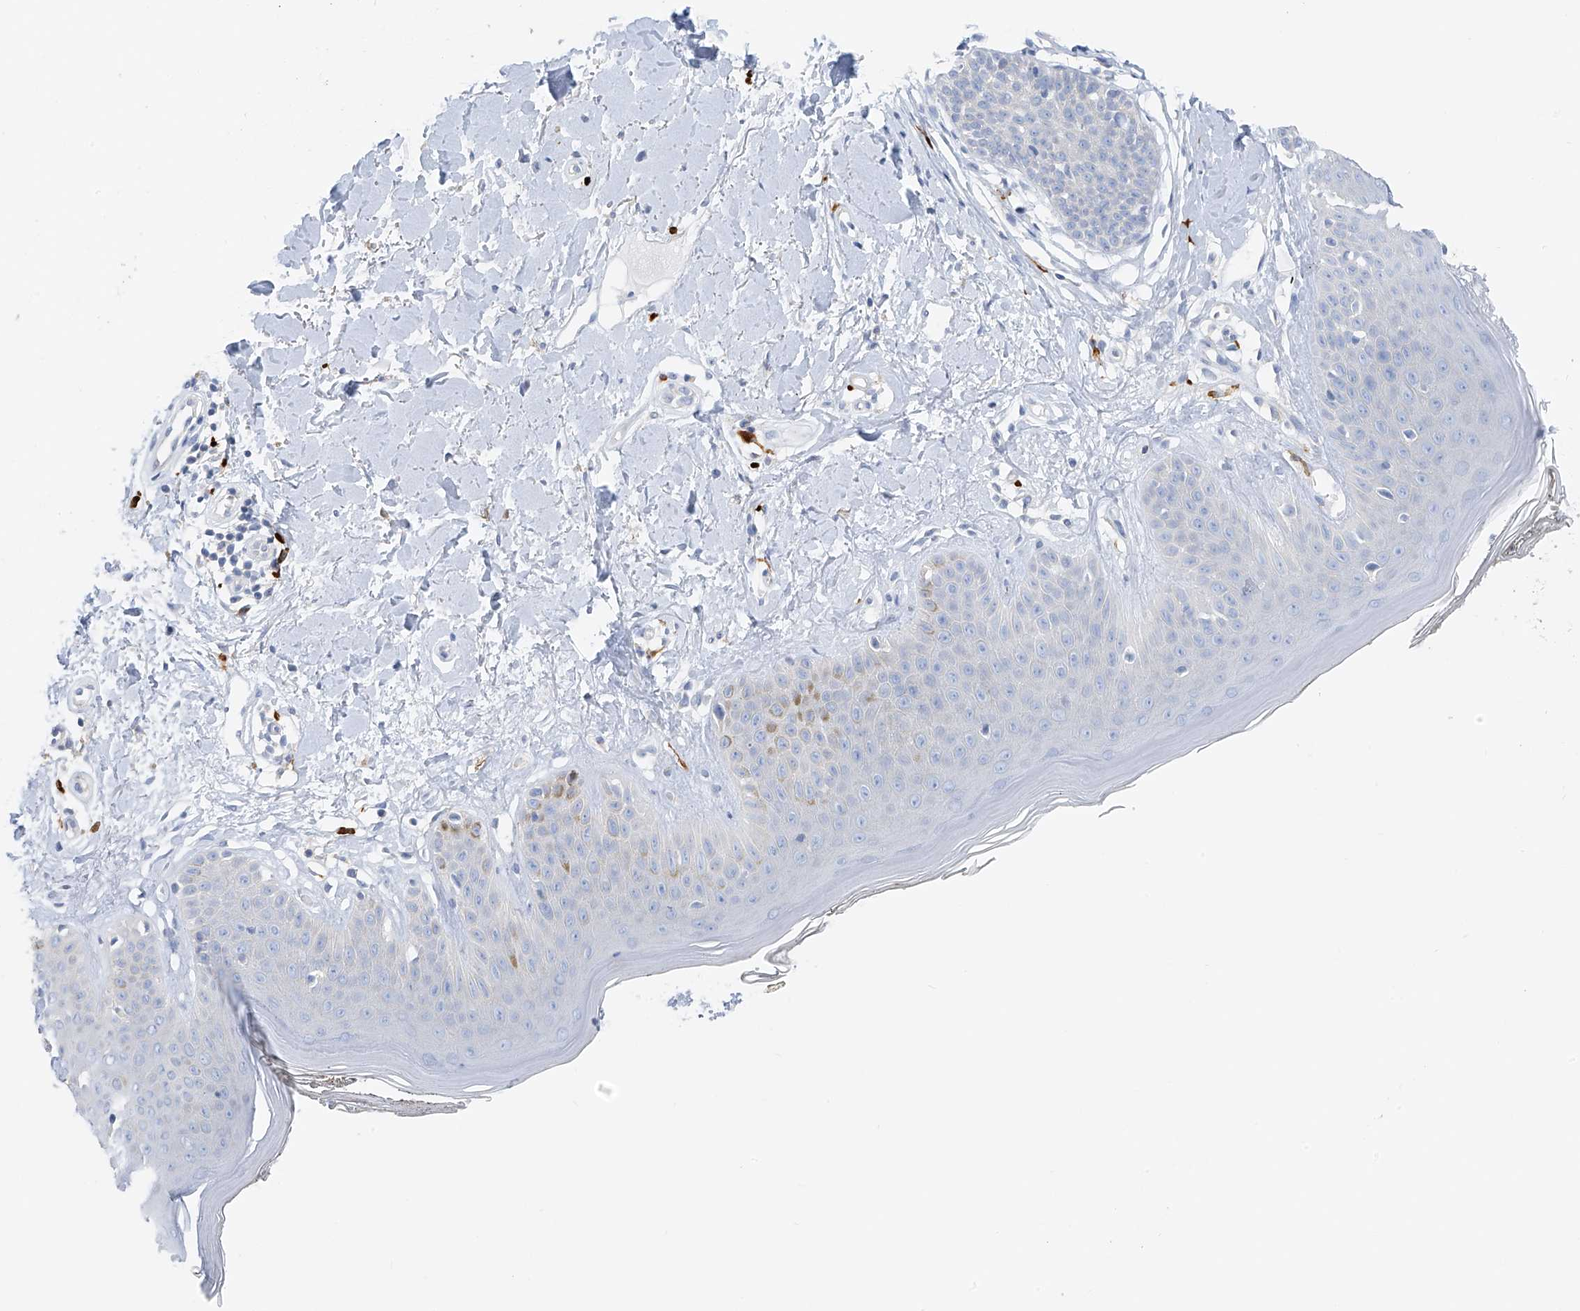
{"staining": {"intensity": "negative", "quantity": "none", "location": "none"}, "tissue": "skin", "cell_type": "Fibroblasts", "image_type": "normal", "snomed": [{"axis": "morphology", "description": "Normal tissue, NOS"}, {"axis": "topography", "description": "Skin"}], "caption": "Immunohistochemical staining of unremarkable human skin reveals no significant staining in fibroblasts. The staining is performed using DAB (3,3'-diaminobenzidine) brown chromogen with nuclei counter-stained in using hematoxylin.", "gene": "POMGNT2", "patient": {"sex": "female", "age": 64}}